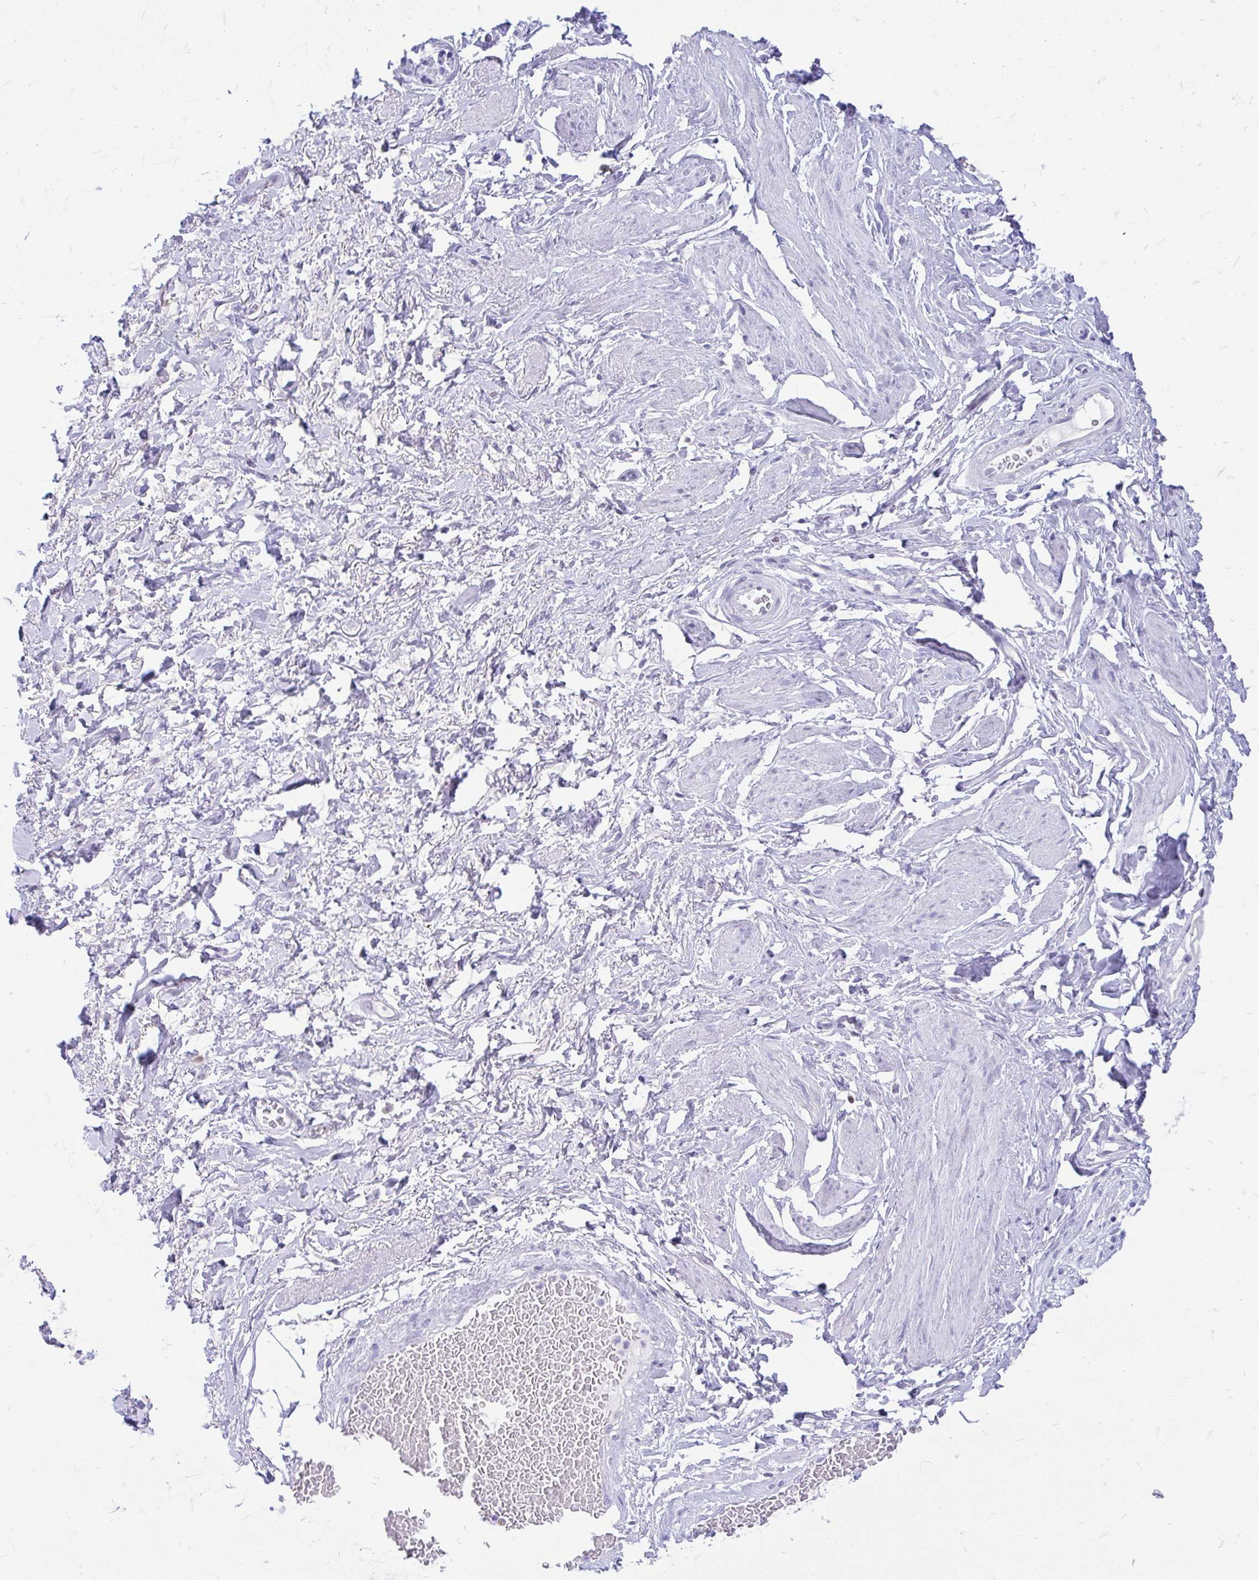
{"staining": {"intensity": "negative", "quantity": "none", "location": "none"}, "tissue": "adipose tissue", "cell_type": "Adipocytes", "image_type": "normal", "snomed": [{"axis": "morphology", "description": "Normal tissue, NOS"}, {"axis": "topography", "description": "Vagina"}, {"axis": "topography", "description": "Peripheral nerve tissue"}], "caption": "This is an immunohistochemistry micrograph of benign adipose tissue. There is no staining in adipocytes.", "gene": "GLB1L2", "patient": {"sex": "female", "age": 71}}